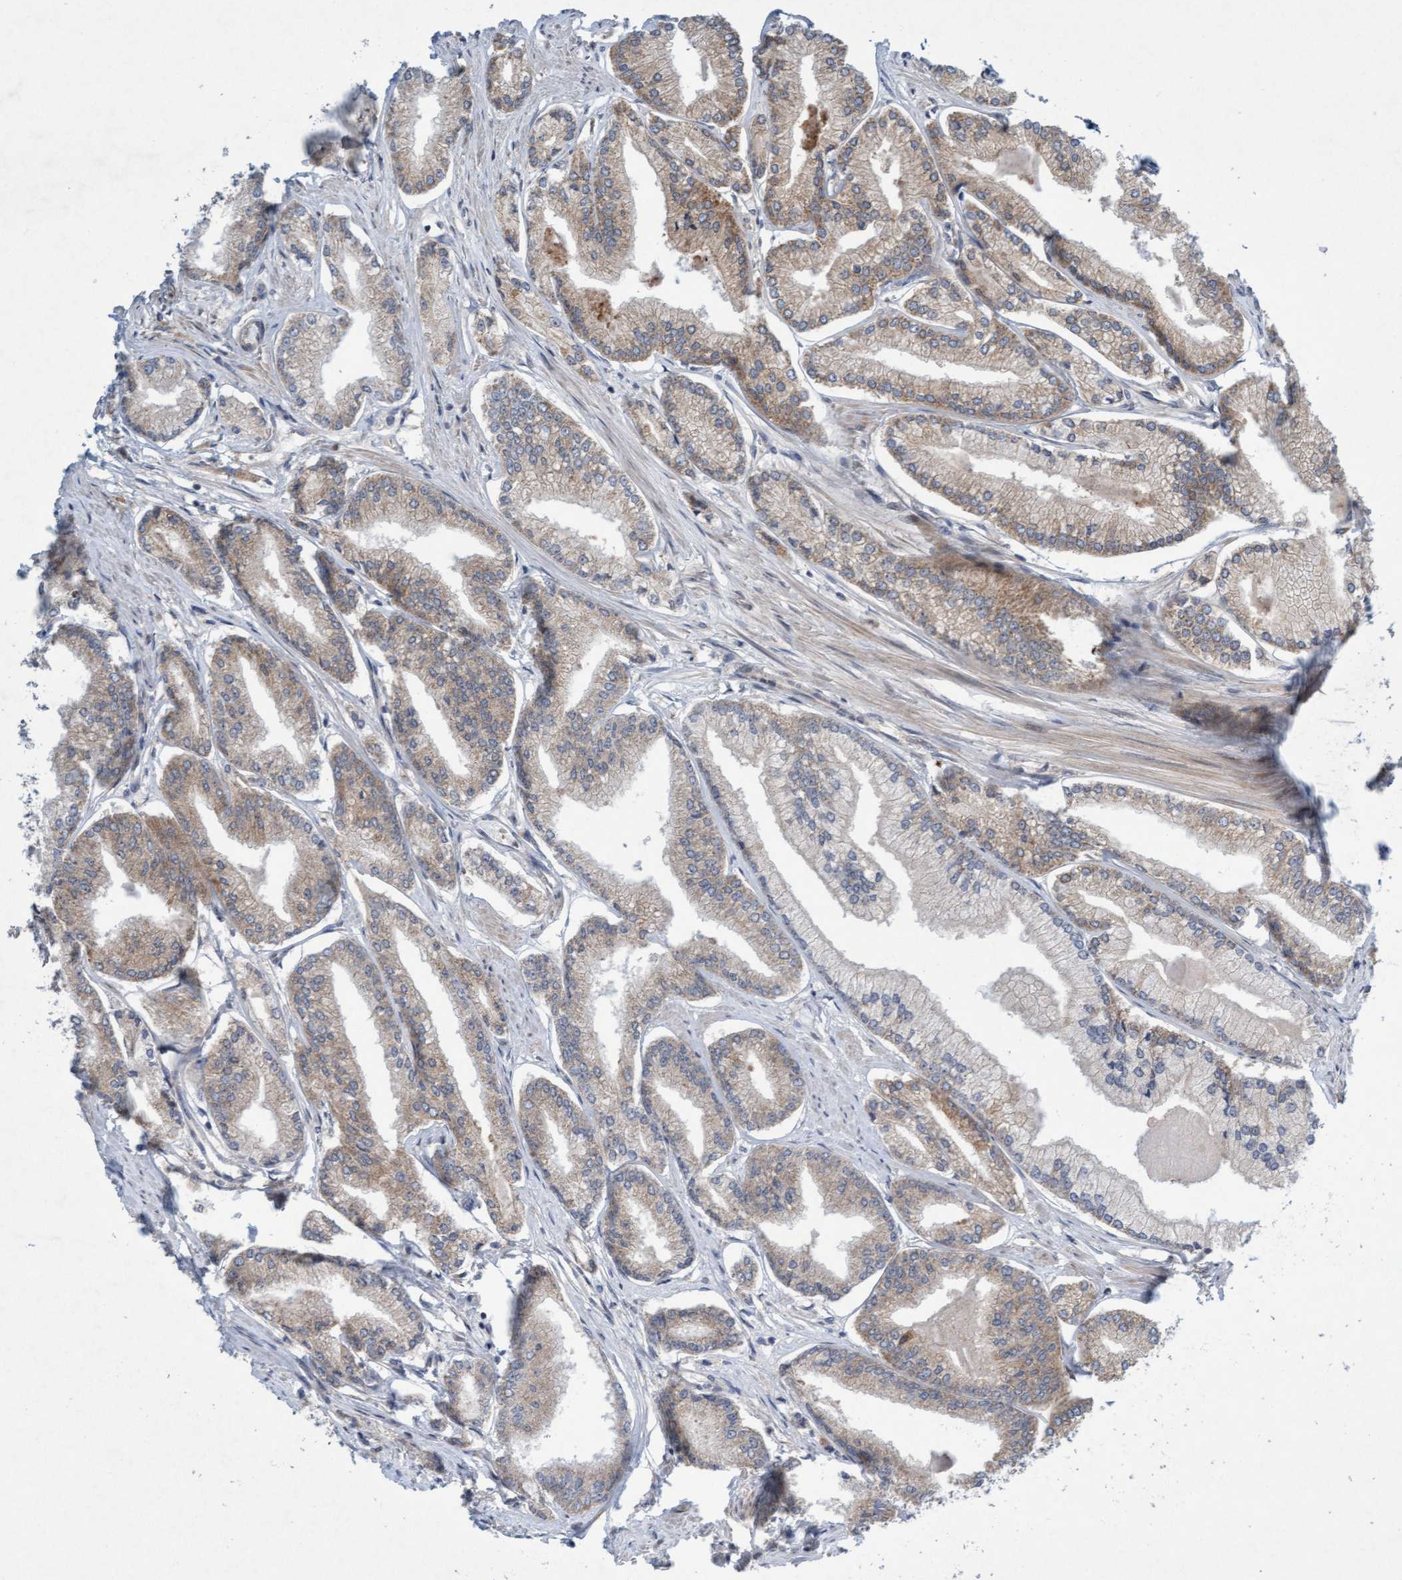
{"staining": {"intensity": "weak", "quantity": ">75%", "location": "cytoplasmic/membranous"}, "tissue": "prostate cancer", "cell_type": "Tumor cells", "image_type": "cancer", "snomed": [{"axis": "morphology", "description": "Adenocarcinoma, Low grade"}, {"axis": "topography", "description": "Prostate"}], "caption": "DAB immunohistochemical staining of human low-grade adenocarcinoma (prostate) displays weak cytoplasmic/membranous protein staining in about >75% of tumor cells.", "gene": "DDHD2", "patient": {"sex": "male", "age": 52}}